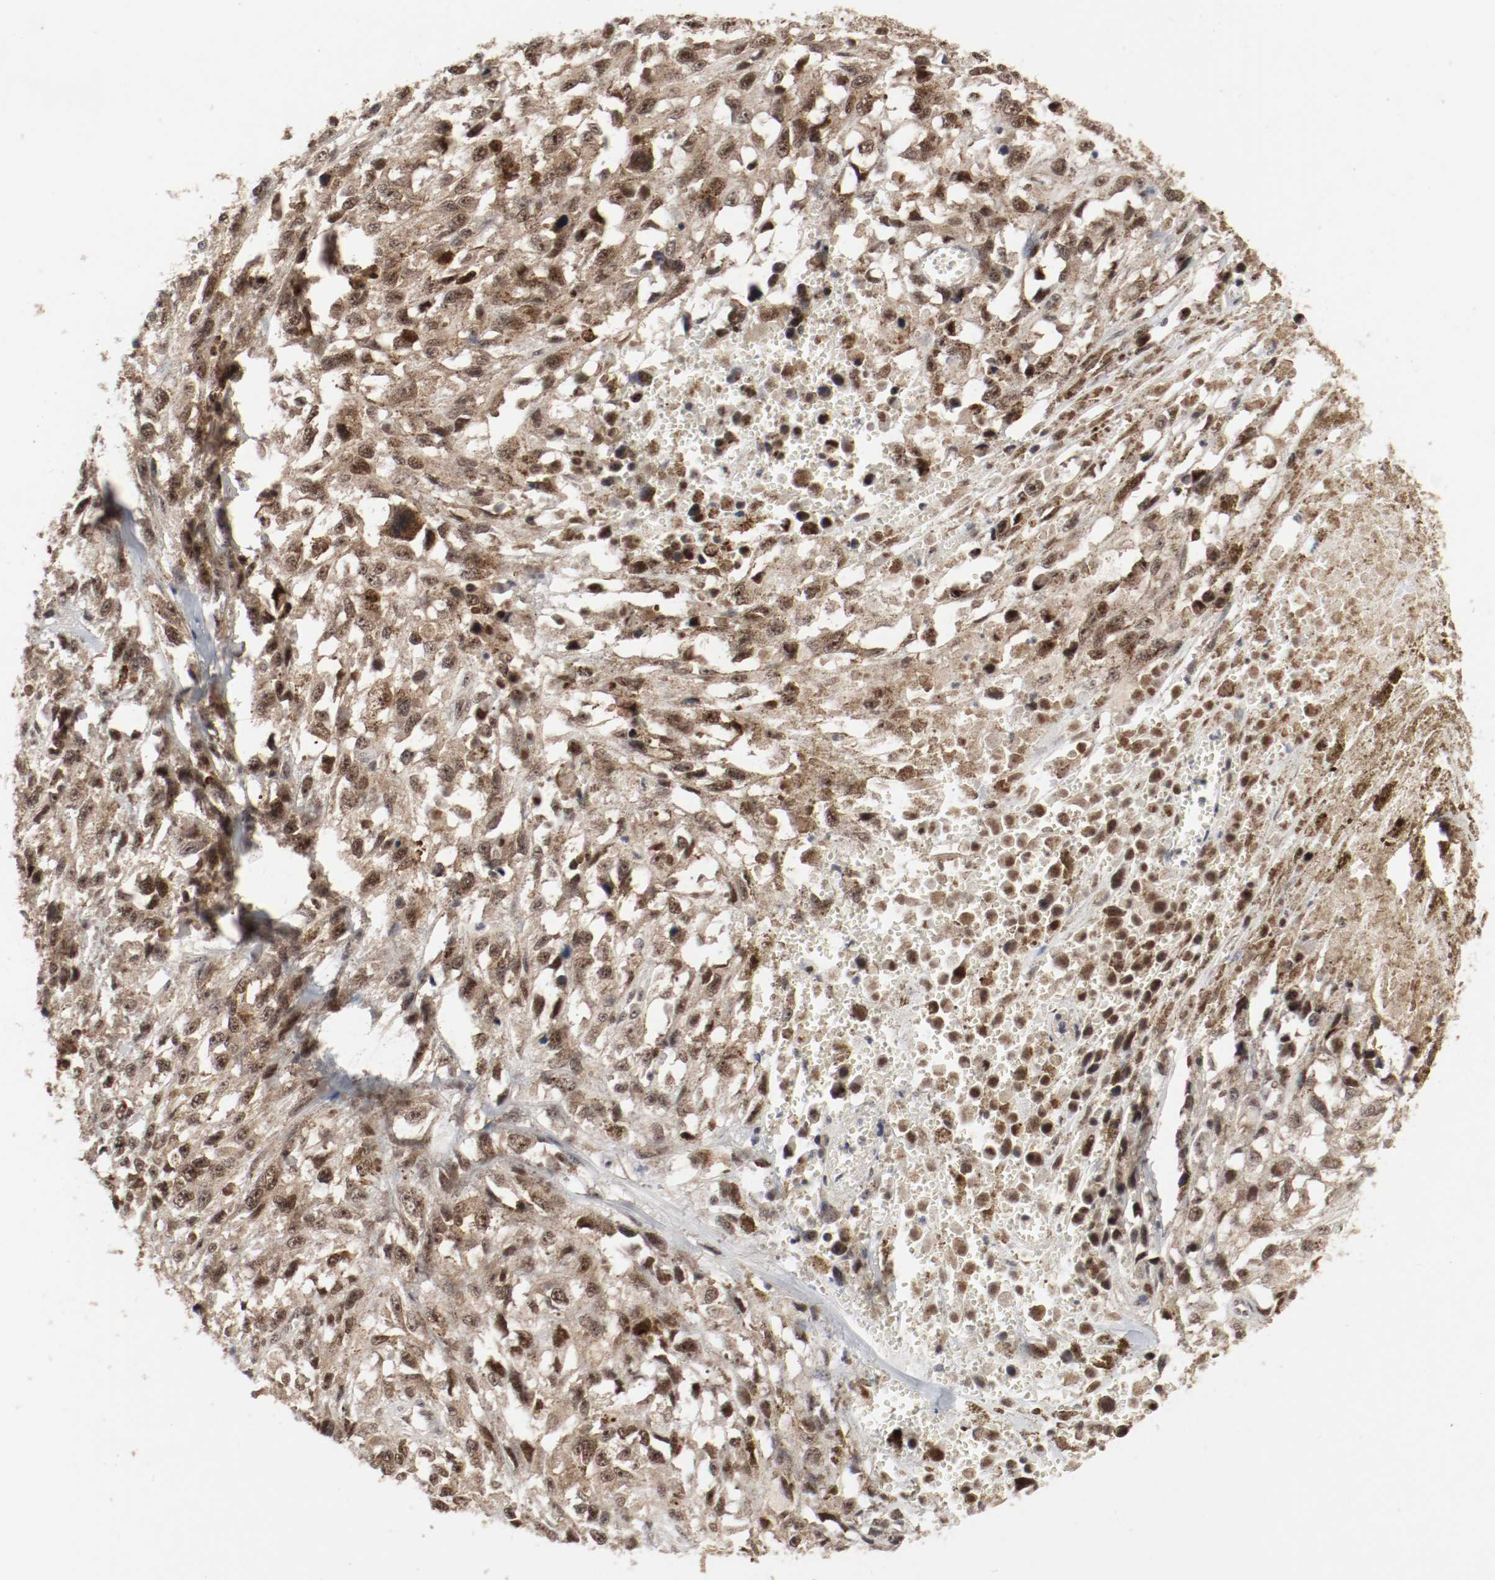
{"staining": {"intensity": "moderate", "quantity": ">75%", "location": "cytoplasmic/membranous,nuclear"}, "tissue": "melanoma", "cell_type": "Tumor cells", "image_type": "cancer", "snomed": [{"axis": "morphology", "description": "Malignant melanoma, Metastatic site"}, {"axis": "topography", "description": "Lymph node"}], "caption": "Human melanoma stained for a protein (brown) demonstrates moderate cytoplasmic/membranous and nuclear positive positivity in about >75% of tumor cells.", "gene": "CSNK2B", "patient": {"sex": "male", "age": 59}}